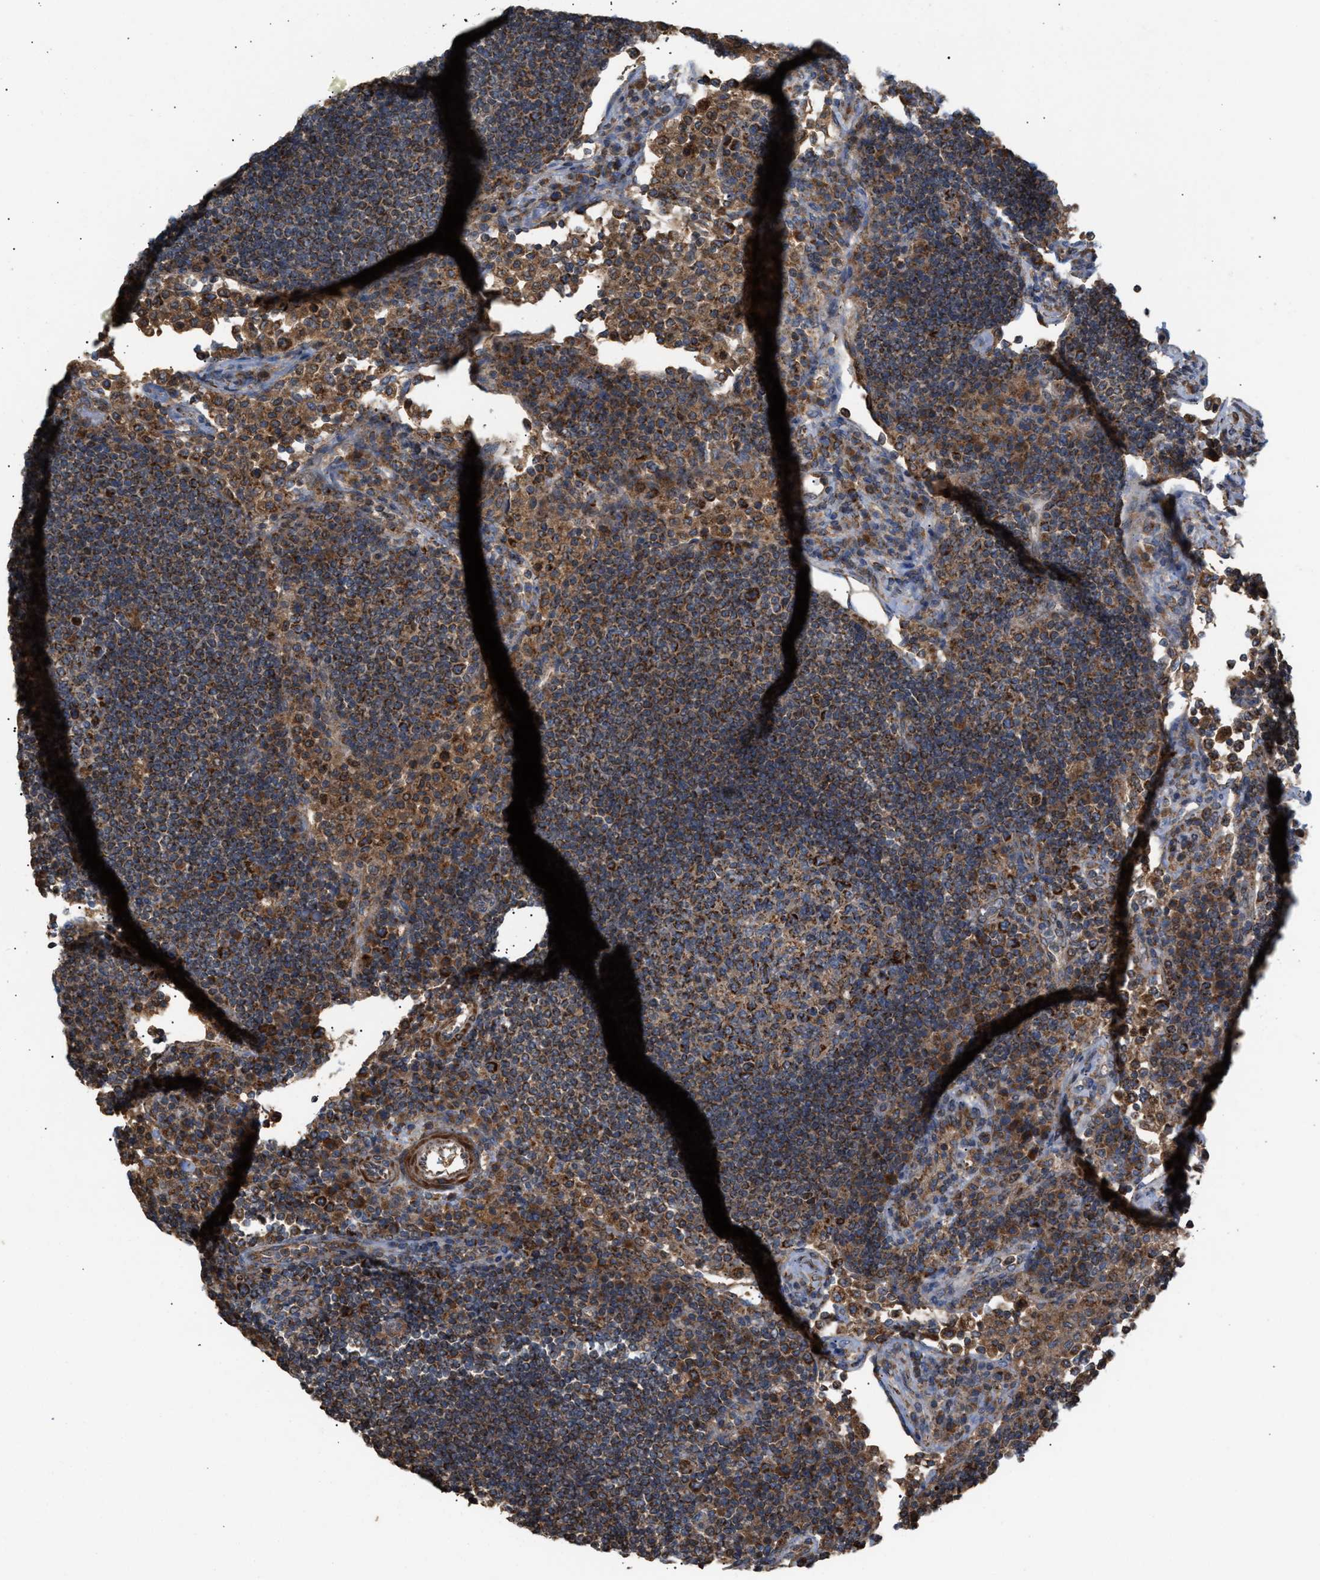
{"staining": {"intensity": "moderate", "quantity": ">75%", "location": "cytoplasmic/membranous"}, "tissue": "lymph node", "cell_type": "Germinal center cells", "image_type": "normal", "snomed": [{"axis": "morphology", "description": "Normal tissue, NOS"}, {"axis": "topography", "description": "Lymph node"}], "caption": "Lymph node stained with DAB IHC shows medium levels of moderate cytoplasmic/membranous expression in approximately >75% of germinal center cells.", "gene": "TACO1", "patient": {"sex": "female", "age": 53}}